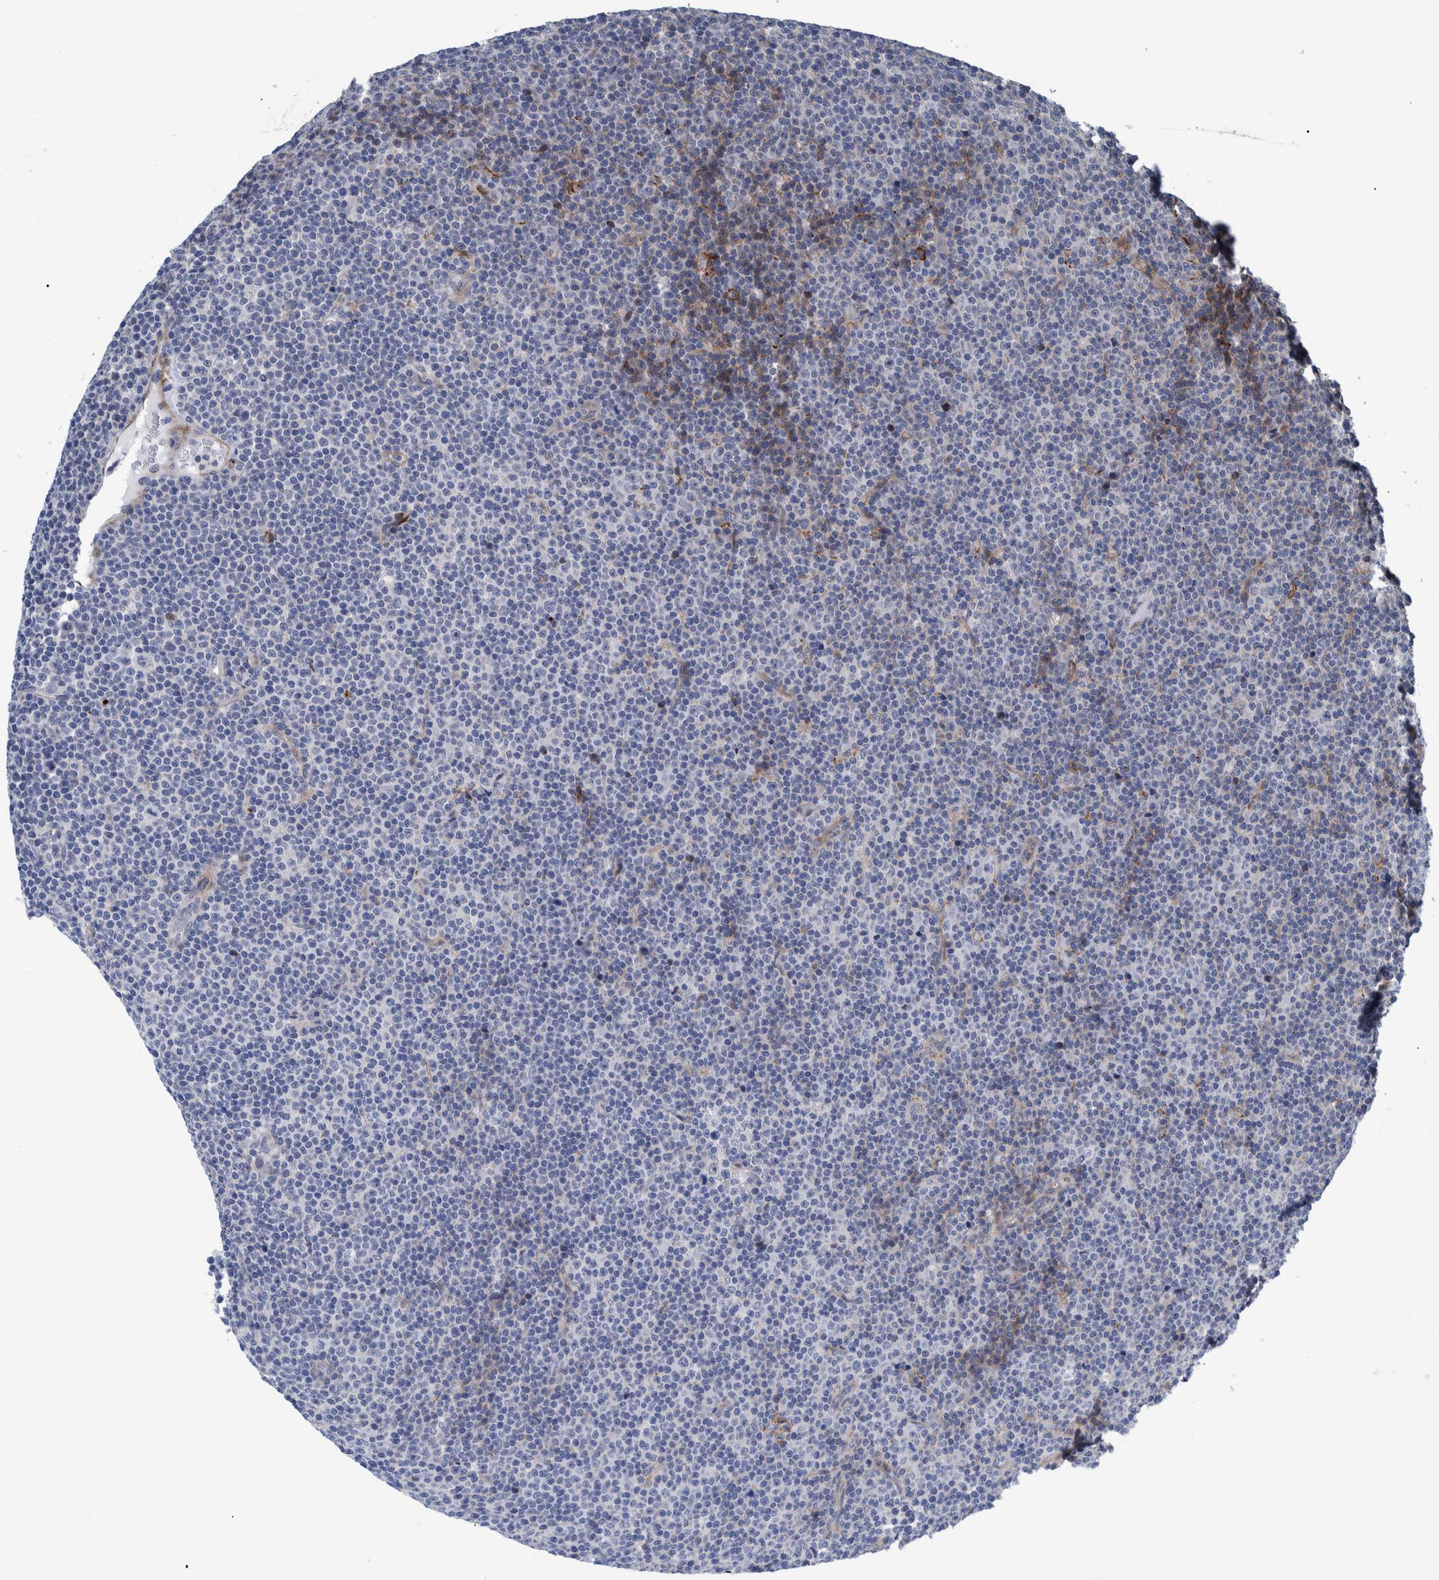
{"staining": {"intensity": "negative", "quantity": "none", "location": "none"}, "tissue": "lymphoma", "cell_type": "Tumor cells", "image_type": "cancer", "snomed": [{"axis": "morphology", "description": "Malignant lymphoma, non-Hodgkin's type, Low grade"}, {"axis": "topography", "description": "Lymph node"}], "caption": "DAB (3,3'-diaminobenzidine) immunohistochemical staining of lymphoma displays no significant staining in tumor cells. Brightfield microscopy of immunohistochemistry stained with DAB (3,3'-diaminobenzidine) (brown) and hematoxylin (blue), captured at high magnification.", "gene": "MKS1", "patient": {"sex": "female", "age": 67}}